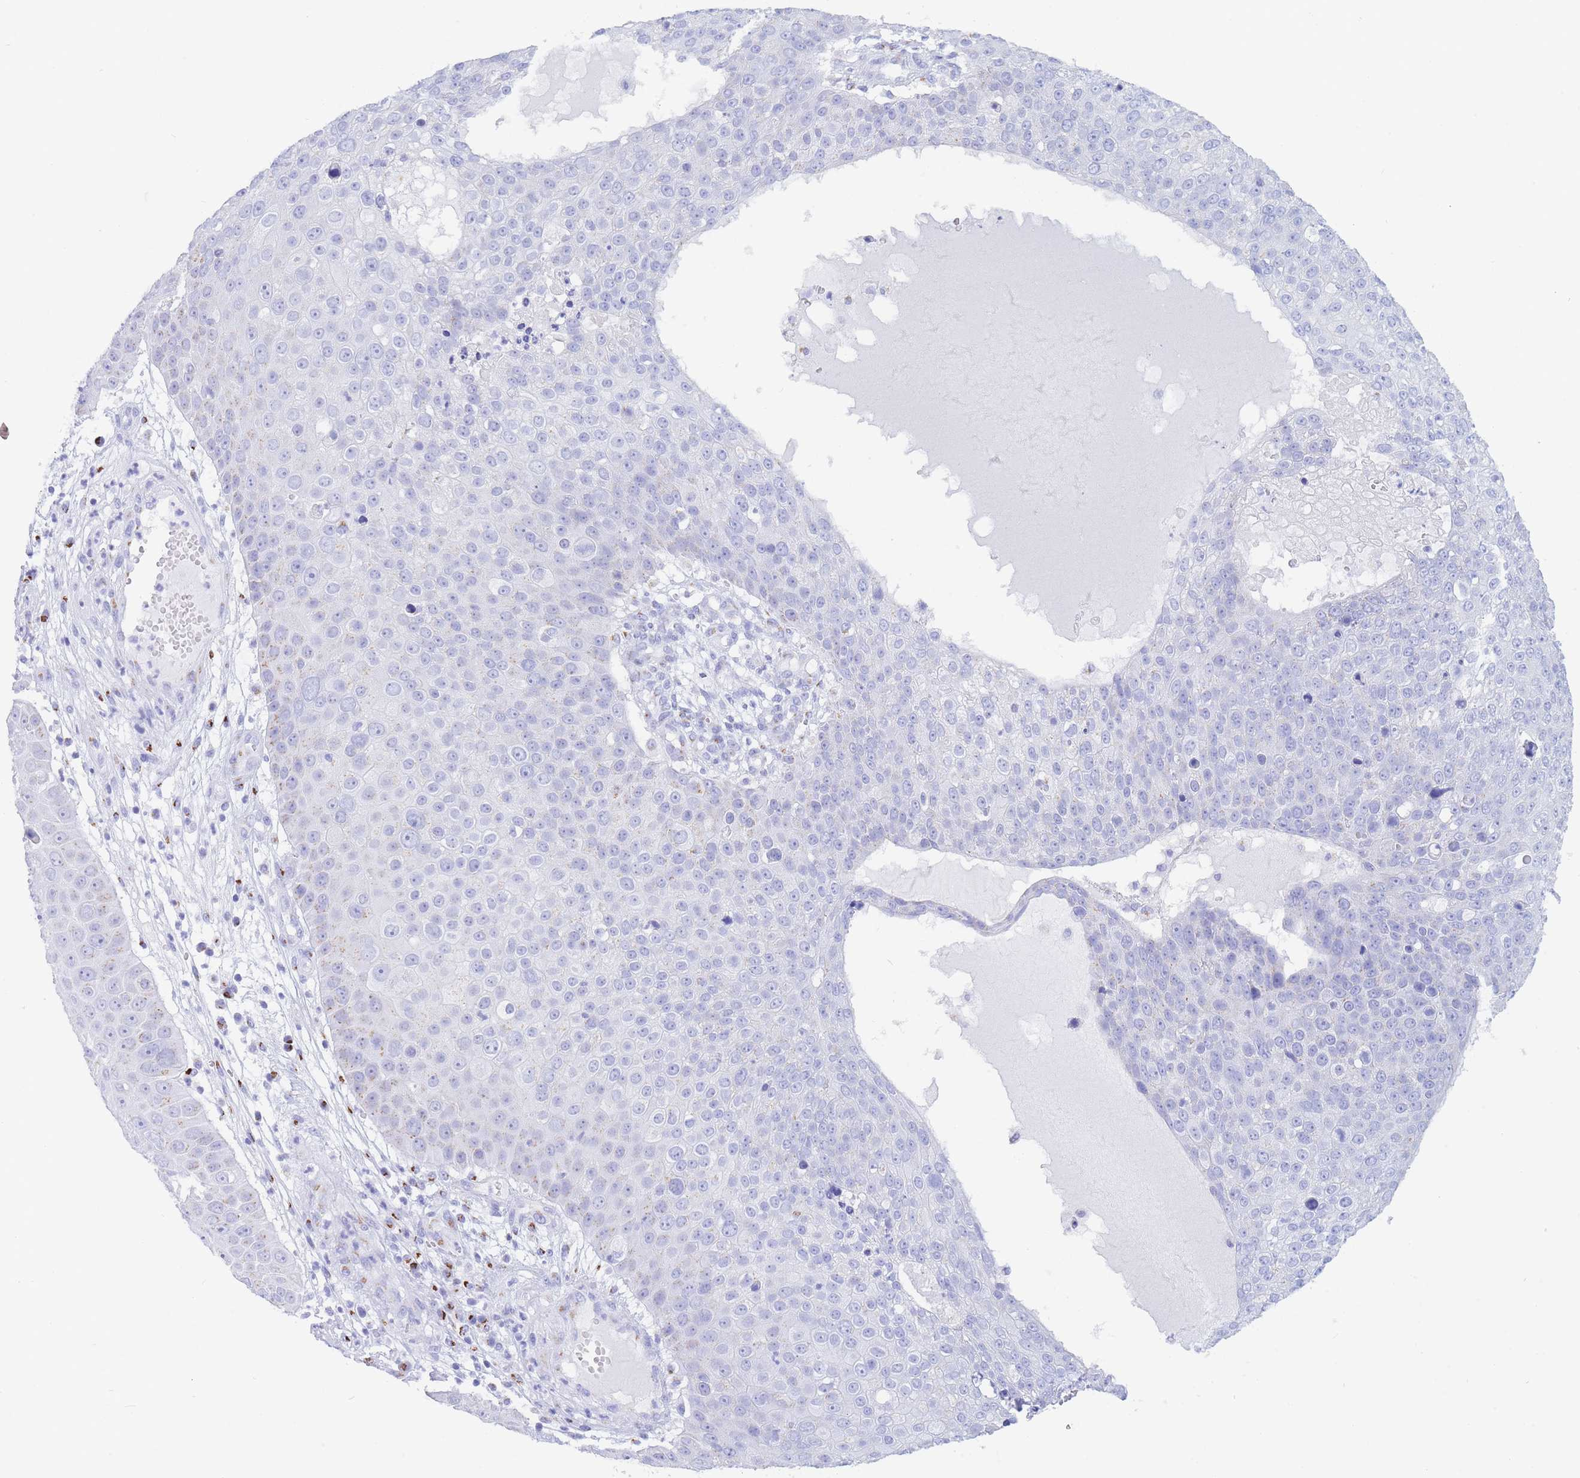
{"staining": {"intensity": "negative", "quantity": "none", "location": "none"}, "tissue": "skin cancer", "cell_type": "Tumor cells", "image_type": "cancer", "snomed": [{"axis": "morphology", "description": "Squamous cell carcinoma, NOS"}, {"axis": "topography", "description": "Skin"}], "caption": "Squamous cell carcinoma (skin) was stained to show a protein in brown. There is no significant staining in tumor cells. (DAB (3,3'-diaminobenzidine) immunohistochemistry with hematoxylin counter stain).", "gene": "FAM3C", "patient": {"sex": "male", "age": 71}}